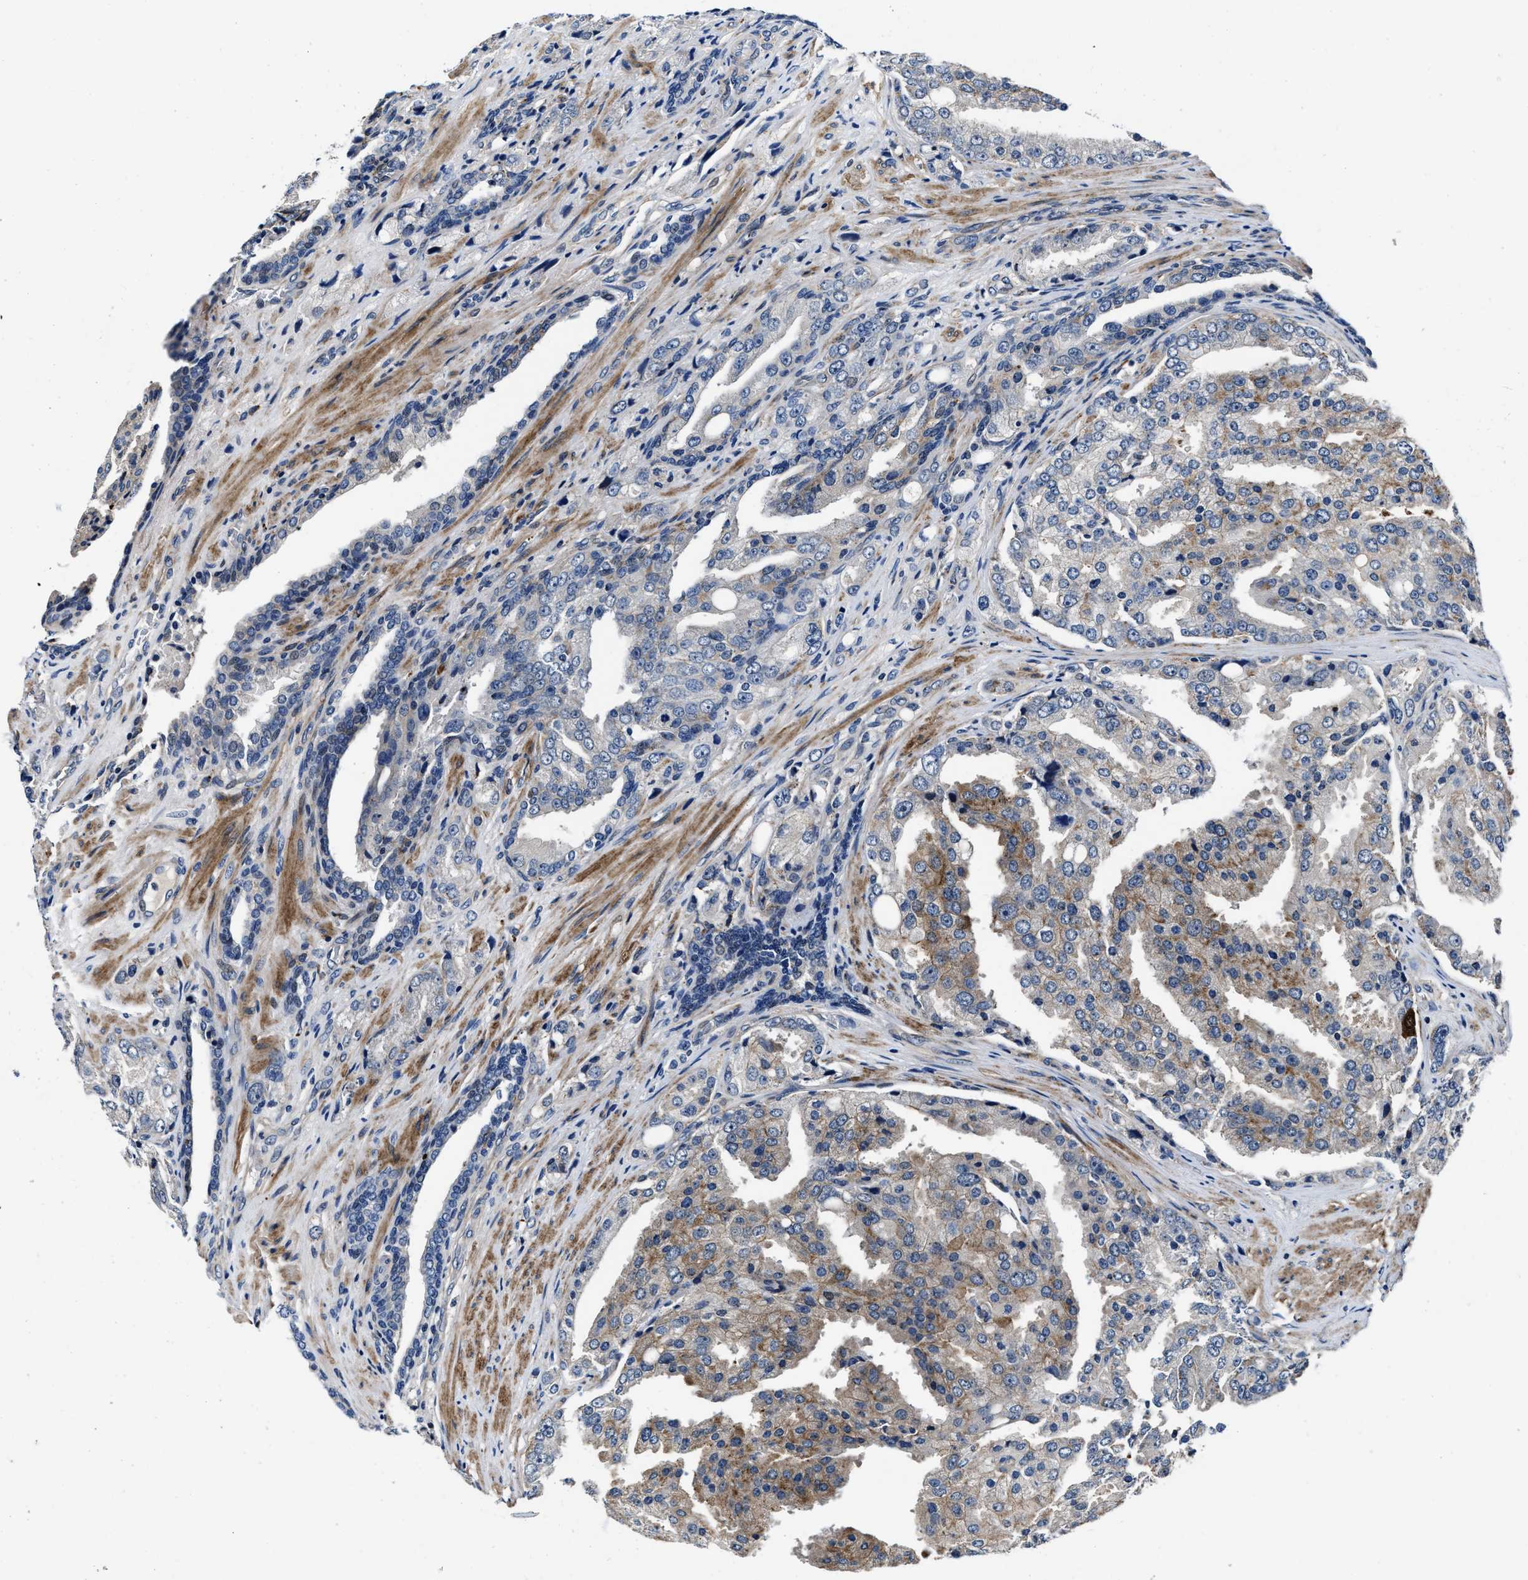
{"staining": {"intensity": "weak", "quantity": "25%-75%", "location": "cytoplasmic/membranous"}, "tissue": "prostate cancer", "cell_type": "Tumor cells", "image_type": "cancer", "snomed": [{"axis": "morphology", "description": "Adenocarcinoma, High grade"}, {"axis": "topography", "description": "Prostate"}], "caption": "A high-resolution photomicrograph shows immunohistochemistry (IHC) staining of prostate cancer (high-grade adenocarcinoma), which reveals weak cytoplasmic/membranous positivity in approximately 25%-75% of tumor cells.", "gene": "C2orf66", "patient": {"sex": "male", "age": 50}}